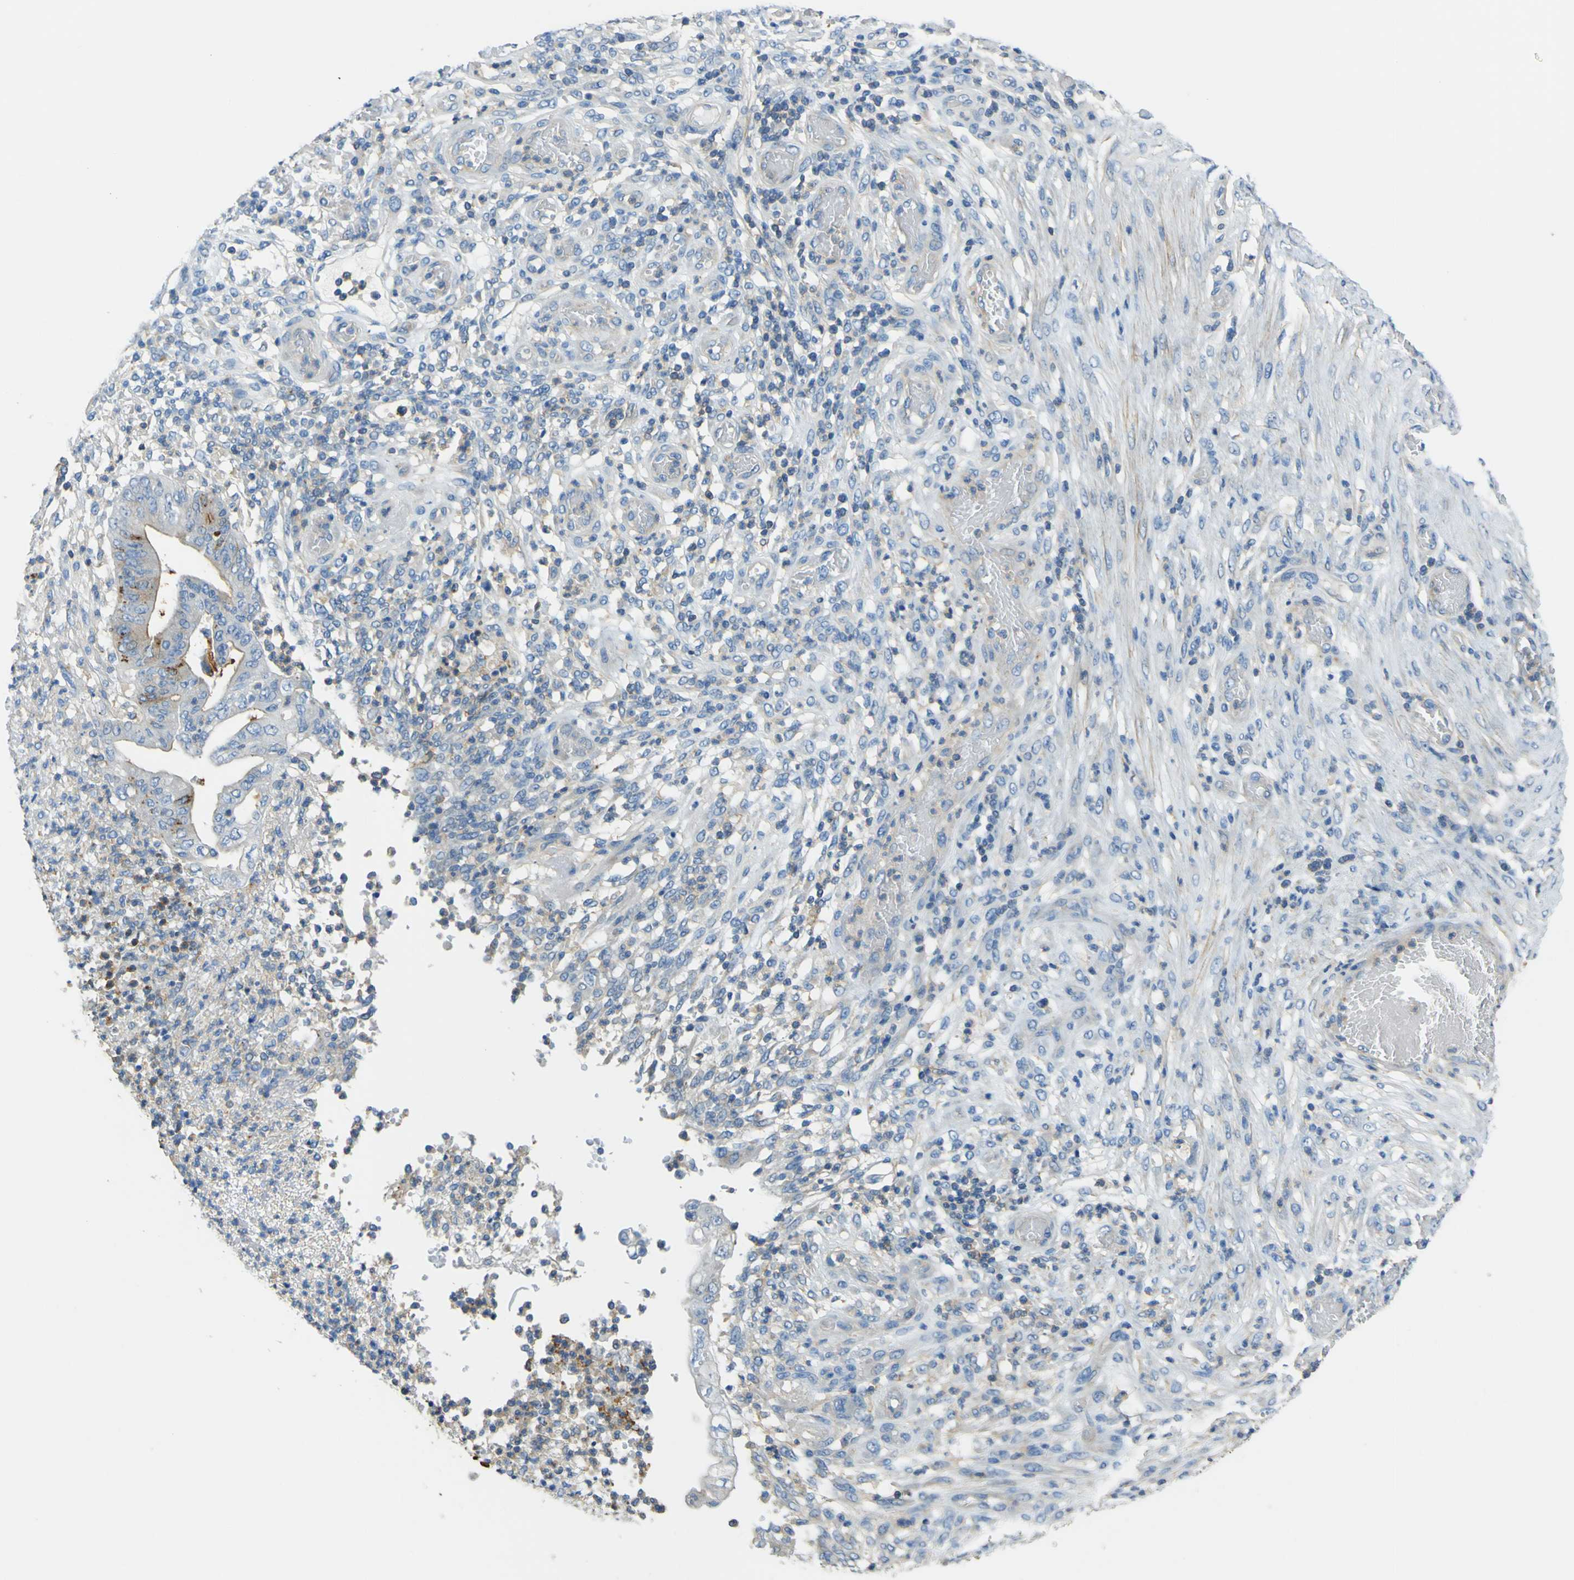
{"staining": {"intensity": "weak", "quantity": "<25%", "location": "cytoplasmic/membranous"}, "tissue": "stomach cancer", "cell_type": "Tumor cells", "image_type": "cancer", "snomed": [{"axis": "morphology", "description": "Adenocarcinoma, NOS"}, {"axis": "topography", "description": "Stomach"}], "caption": "High magnification brightfield microscopy of stomach cancer (adenocarcinoma) stained with DAB (brown) and counterstained with hematoxylin (blue): tumor cells show no significant staining.", "gene": "OGN", "patient": {"sex": "female", "age": 73}}